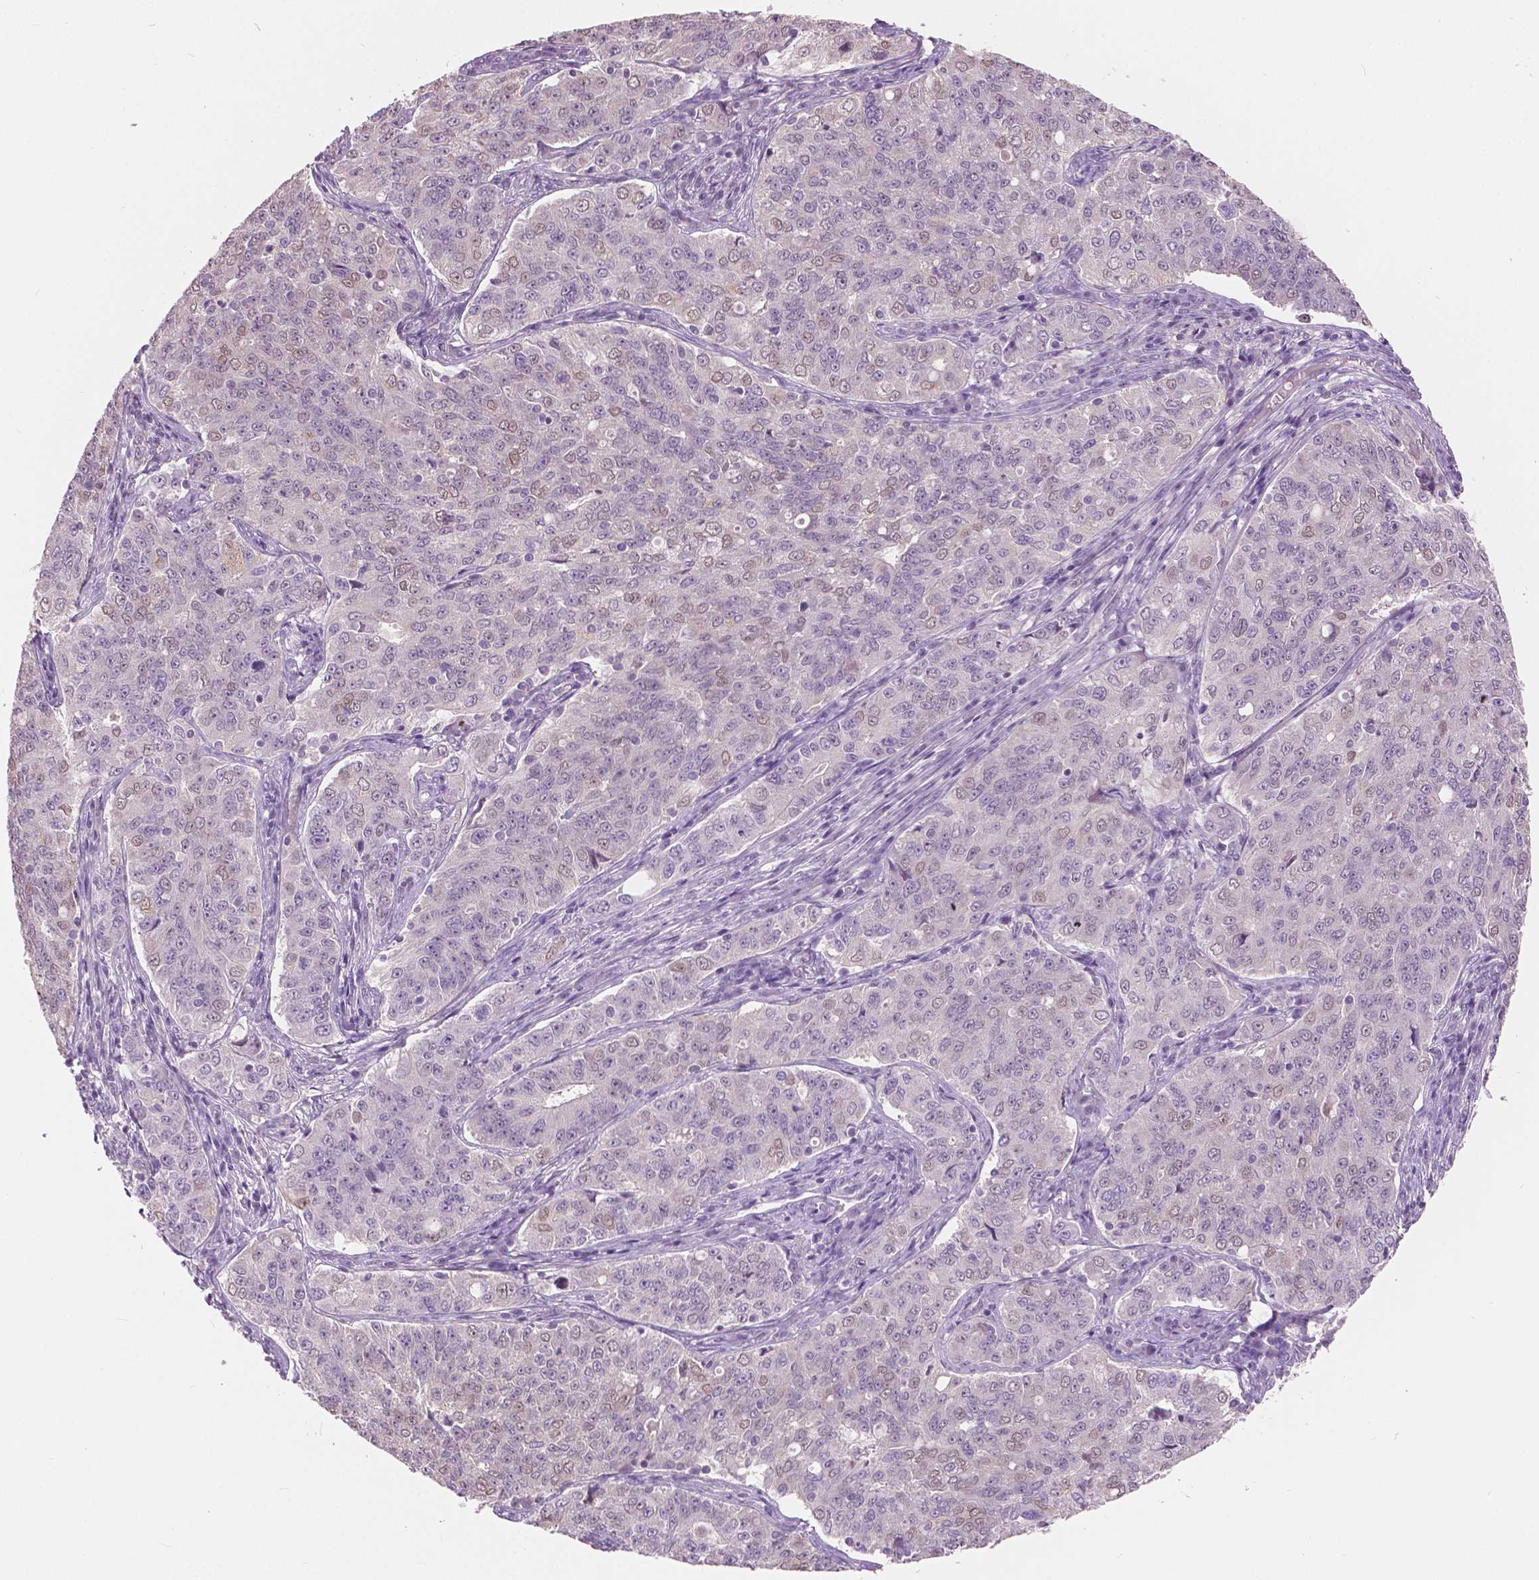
{"staining": {"intensity": "weak", "quantity": "<25%", "location": "nuclear"}, "tissue": "endometrial cancer", "cell_type": "Tumor cells", "image_type": "cancer", "snomed": [{"axis": "morphology", "description": "Adenocarcinoma, NOS"}, {"axis": "topography", "description": "Endometrium"}], "caption": "Immunohistochemistry (IHC) micrograph of neoplastic tissue: endometrial cancer stained with DAB (3,3'-diaminobenzidine) shows no significant protein staining in tumor cells. (Stains: DAB IHC with hematoxylin counter stain, Microscopy: brightfield microscopy at high magnification).", "gene": "TKFC", "patient": {"sex": "female", "age": 43}}